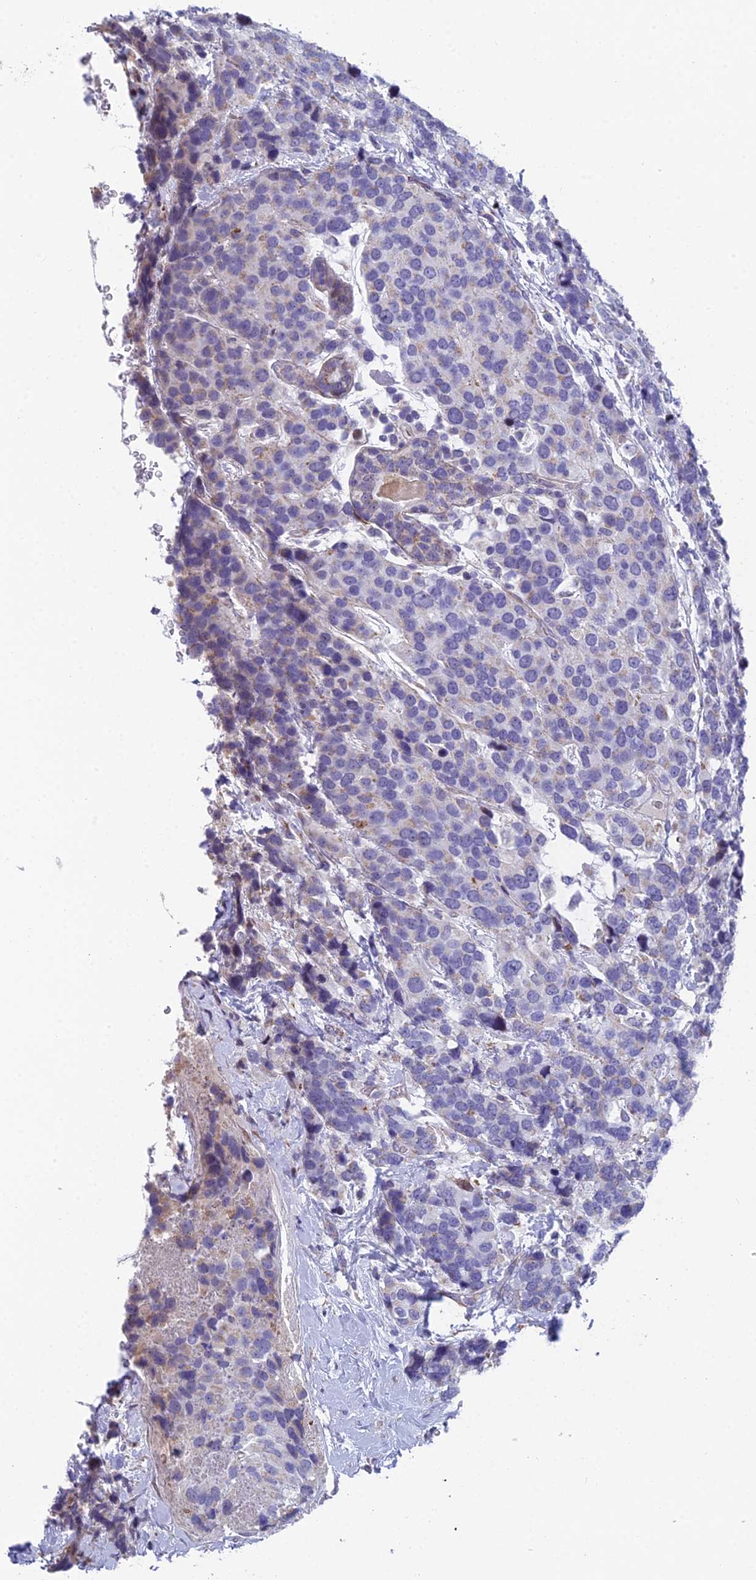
{"staining": {"intensity": "negative", "quantity": "none", "location": "none"}, "tissue": "breast cancer", "cell_type": "Tumor cells", "image_type": "cancer", "snomed": [{"axis": "morphology", "description": "Lobular carcinoma"}, {"axis": "topography", "description": "Breast"}], "caption": "This is a photomicrograph of IHC staining of breast lobular carcinoma, which shows no expression in tumor cells. (DAB (3,3'-diaminobenzidine) immunohistochemistry visualized using brightfield microscopy, high magnification).", "gene": "XKR9", "patient": {"sex": "female", "age": 59}}